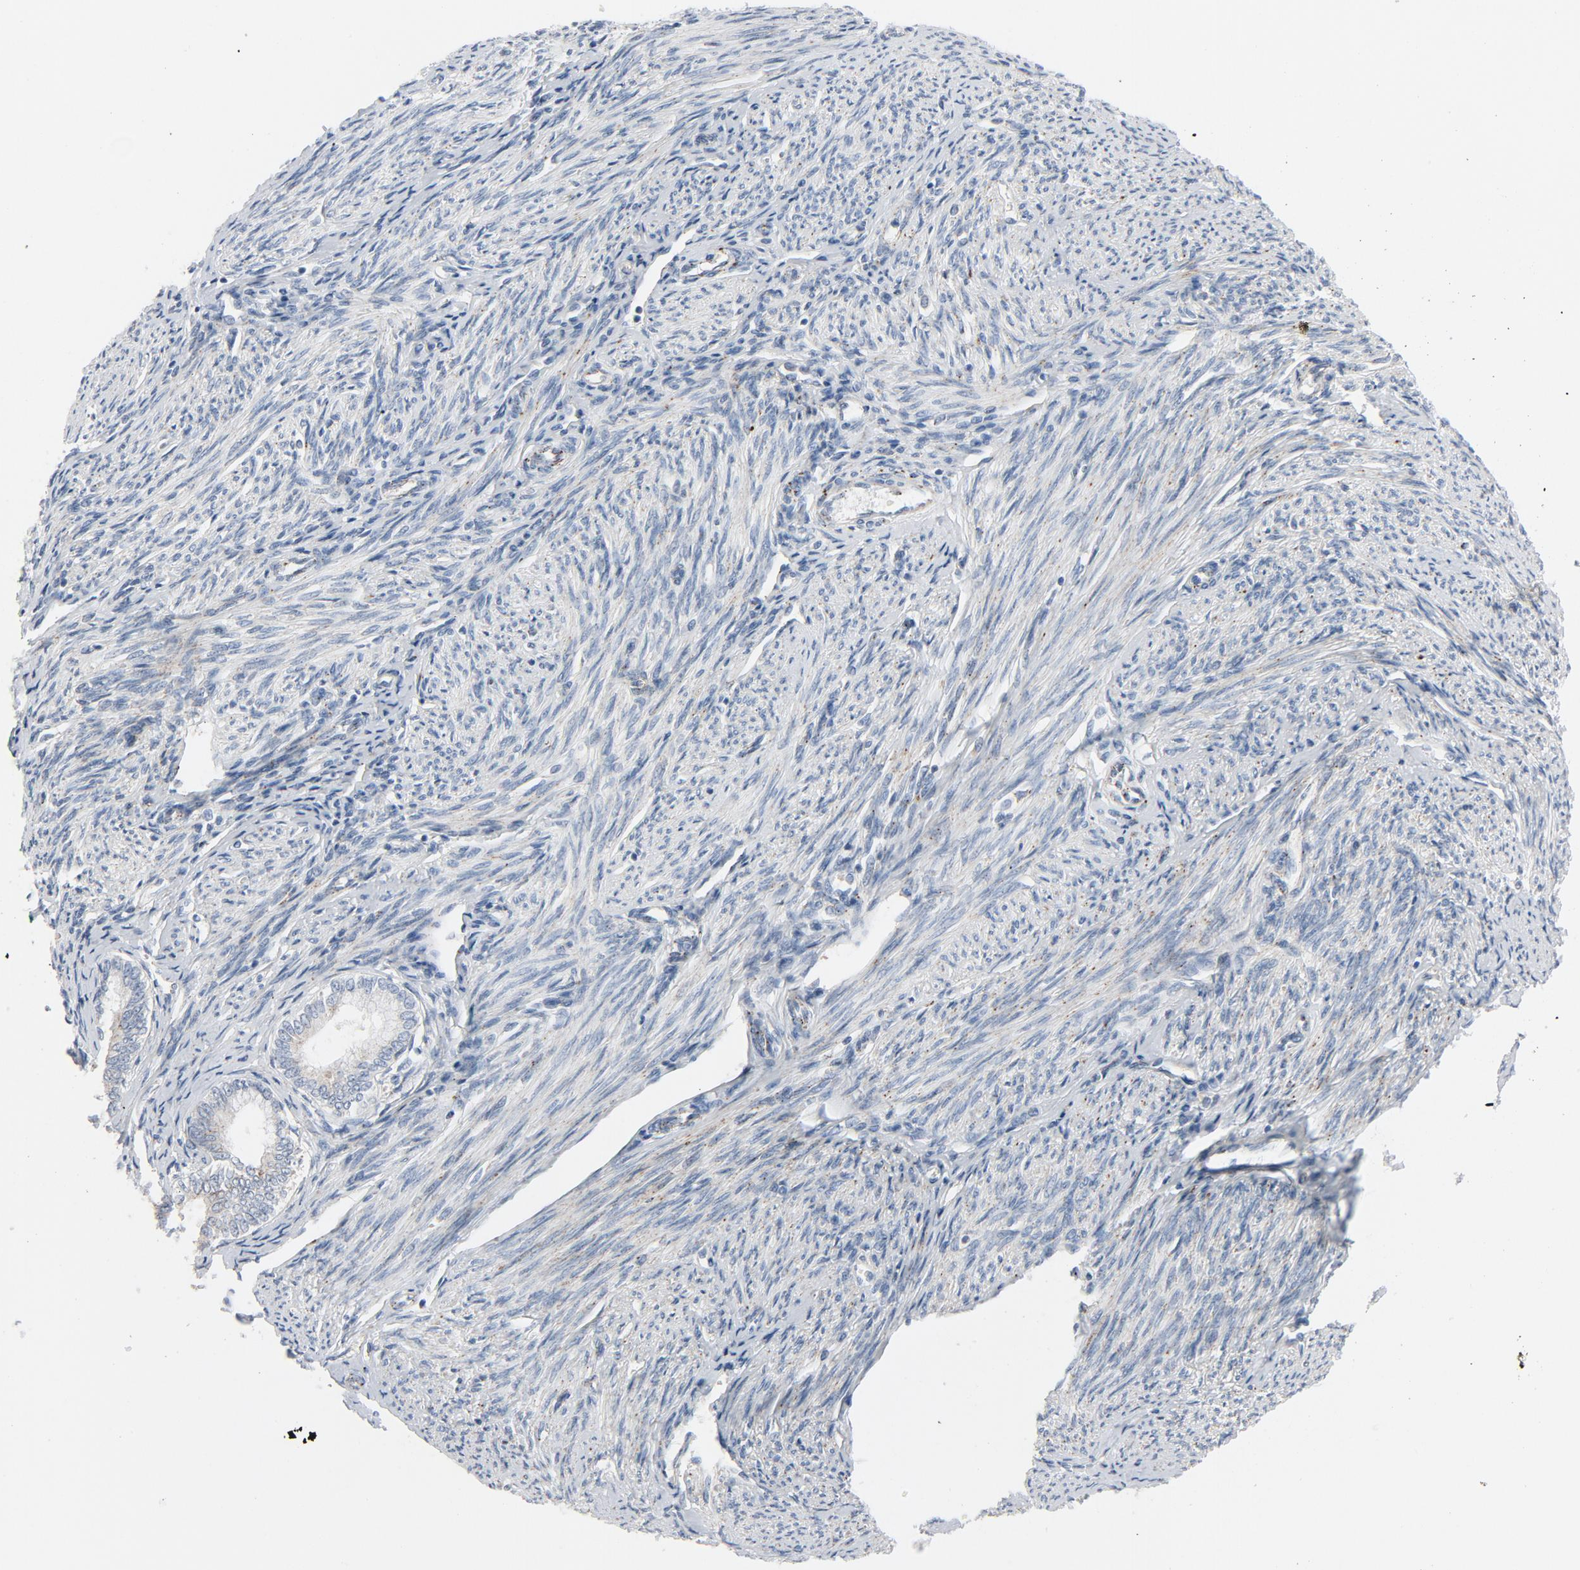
{"staining": {"intensity": "negative", "quantity": "none", "location": "none"}, "tissue": "endometrial cancer", "cell_type": "Tumor cells", "image_type": "cancer", "snomed": [{"axis": "morphology", "description": "Neoplasm, malignant, NOS"}, {"axis": "topography", "description": "Endometrium"}], "caption": "A micrograph of endometrial cancer stained for a protein reveals no brown staining in tumor cells. (Stains: DAB immunohistochemistry (IHC) with hematoxylin counter stain, Microscopy: brightfield microscopy at high magnification).", "gene": "AKT2", "patient": {"sex": "female", "age": 74}}